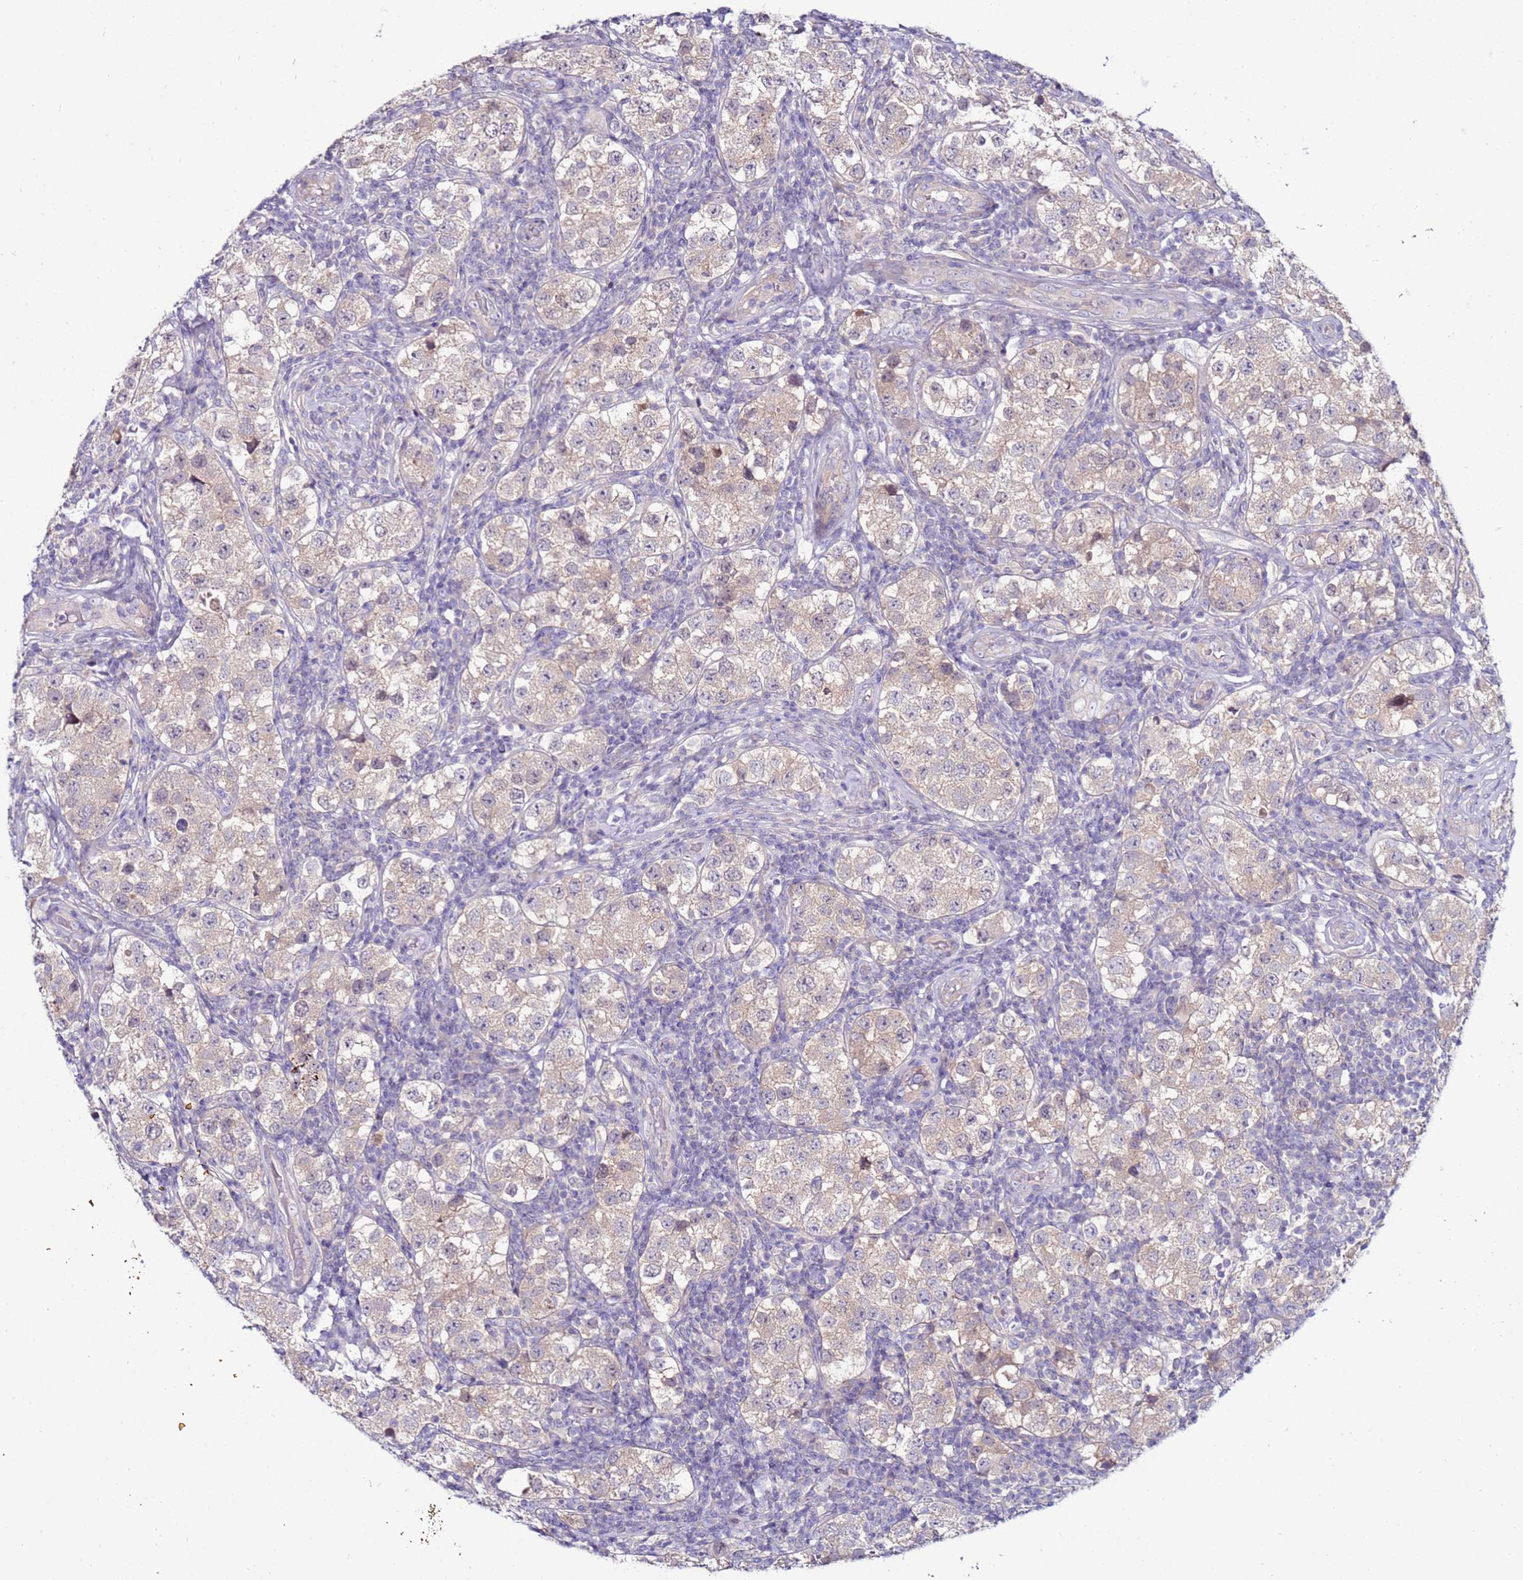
{"staining": {"intensity": "weak", "quantity": ">75%", "location": "cytoplasmic/membranous"}, "tissue": "testis cancer", "cell_type": "Tumor cells", "image_type": "cancer", "snomed": [{"axis": "morphology", "description": "Seminoma, NOS"}, {"axis": "topography", "description": "Testis"}], "caption": "Immunohistochemistry (IHC) image of human testis cancer stained for a protein (brown), which exhibits low levels of weak cytoplasmic/membranous positivity in approximately >75% of tumor cells.", "gene": "GPN3", "patient": {"sex": "male", "age": 34}}